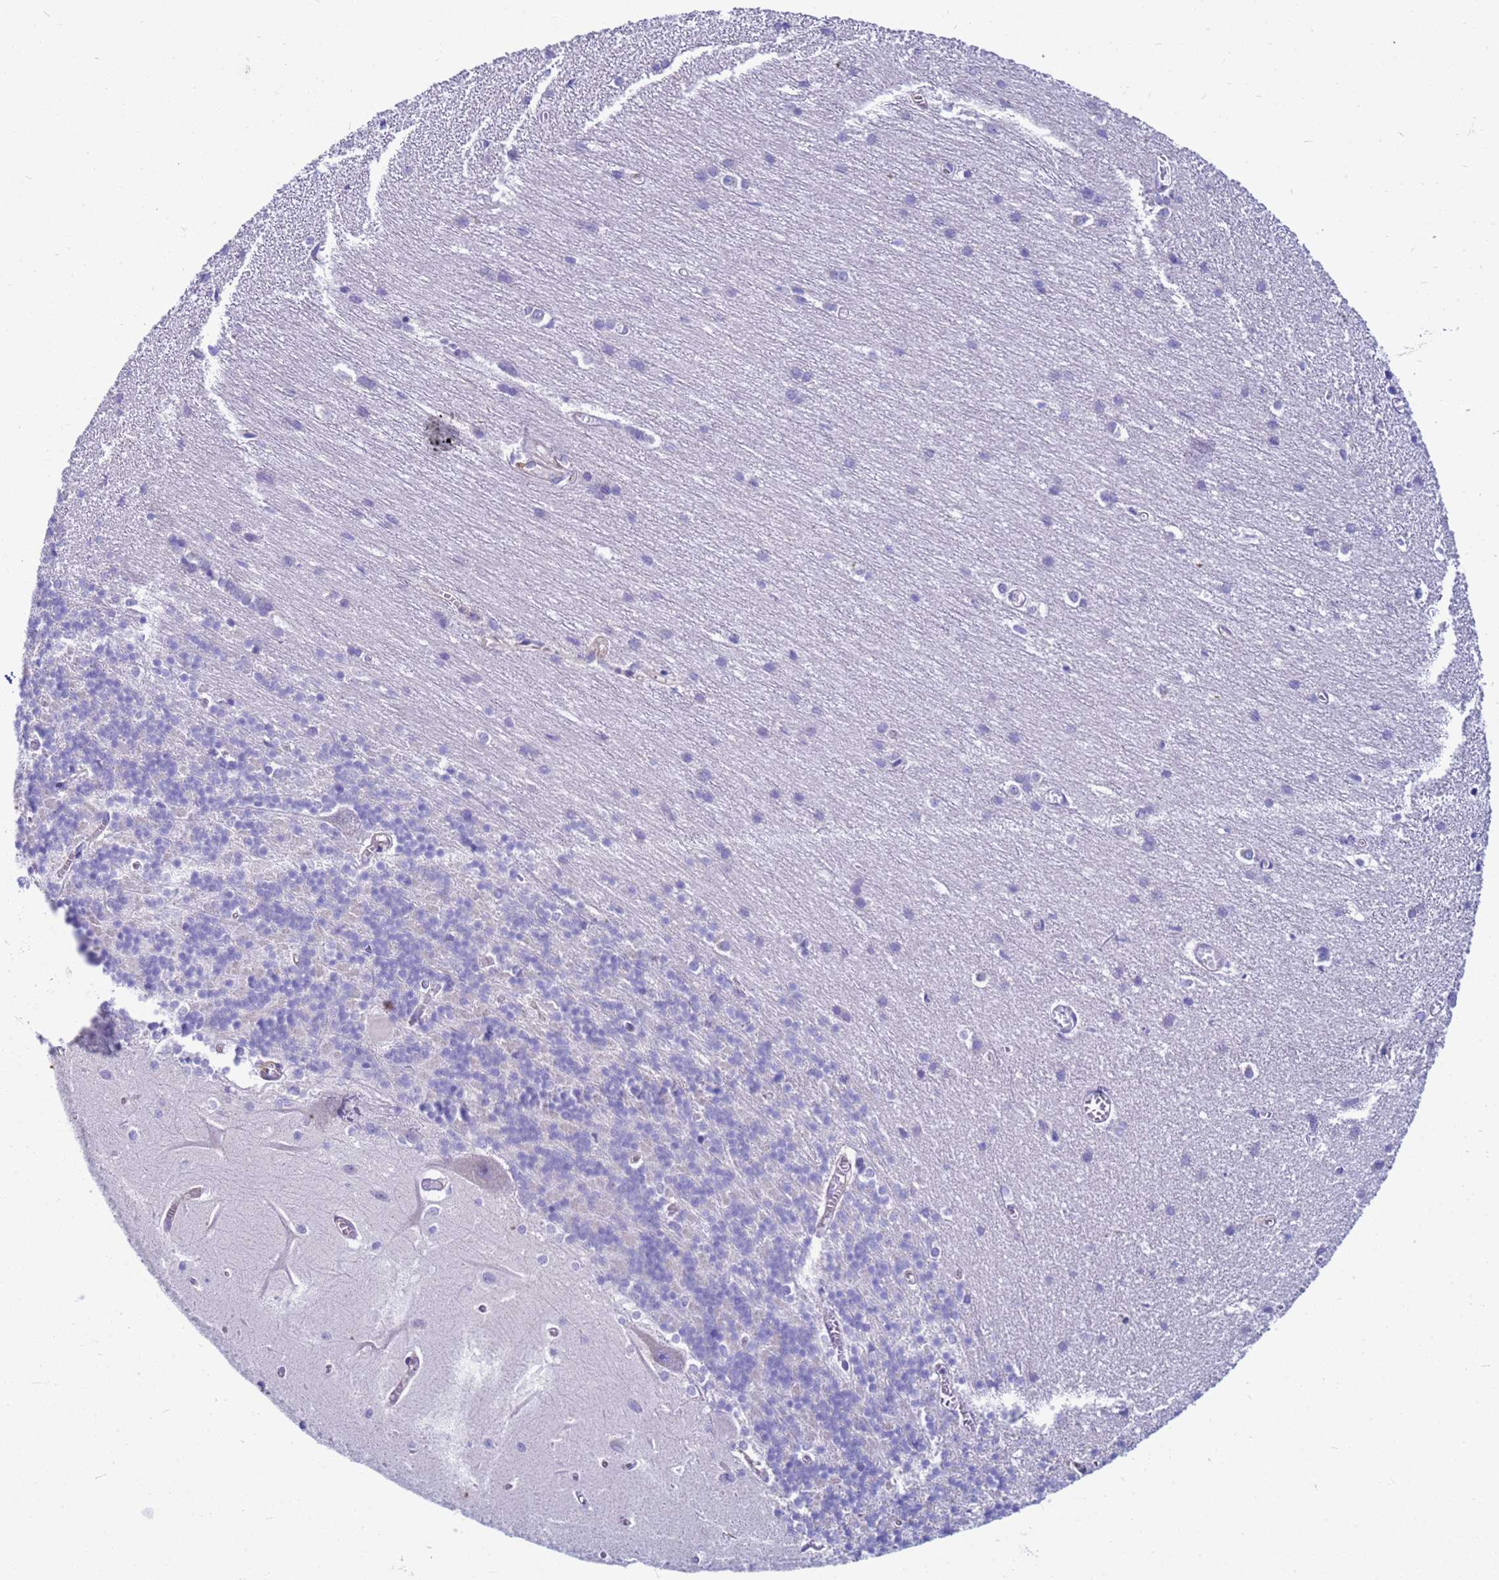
{"staining": {"intensity": "negative", "quantity": "none", "location": "none"}, "tissue": "cerebellum", "cell_type": "Cells in granular layer", "image_type": "normal", "snomed": [{"axis": "morphology", "description": "Normal tissue, NOS"}, {"axis": "topography", "description": "Cerebellum"}], "caption": "Unremarkable cerebellum was stained to show a protein in brown. There is no significant staining in cells in granular layer.", "gene": "UBXN2B", "patient": {"sex": "male", "age": 37}}